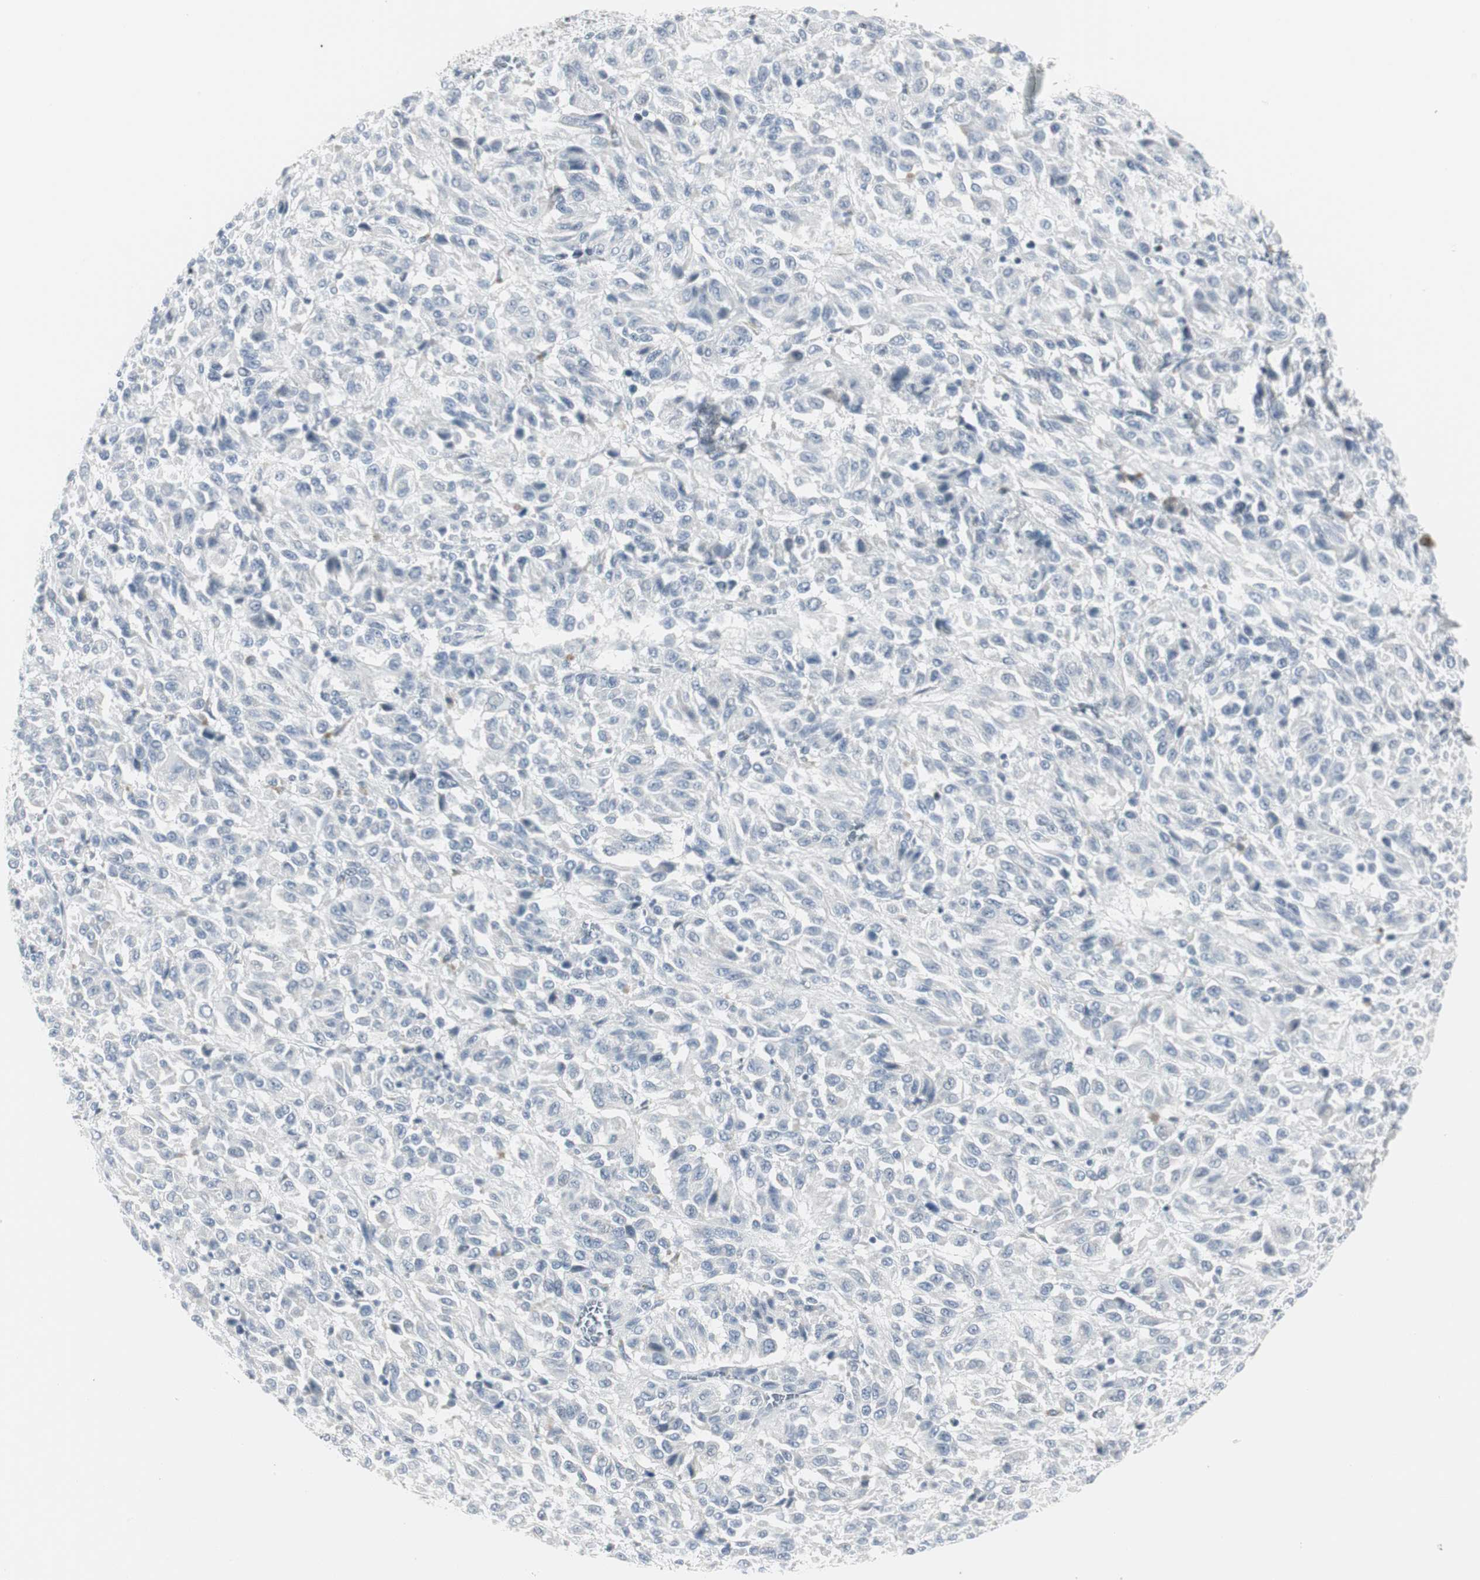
{"staining": {"intensity": "negative", "quantity": "none", "location": "none"}, "tissue": "melanoma", "cell_type": "Tumor cells", "image_type": "cancer", "snomed": [{"axis": "morphology", "description": "Malignant melanoma, Metastatic site"}, {"axis": "topography", "description": "Lung"}], "caption": "Malignant melanoma (metastatic site) was stained to show a protein in brown. There is no significant expression in tumor cells.", "gene": "ZBTB7B", "patient": {"sex": "male", "age": 64}}